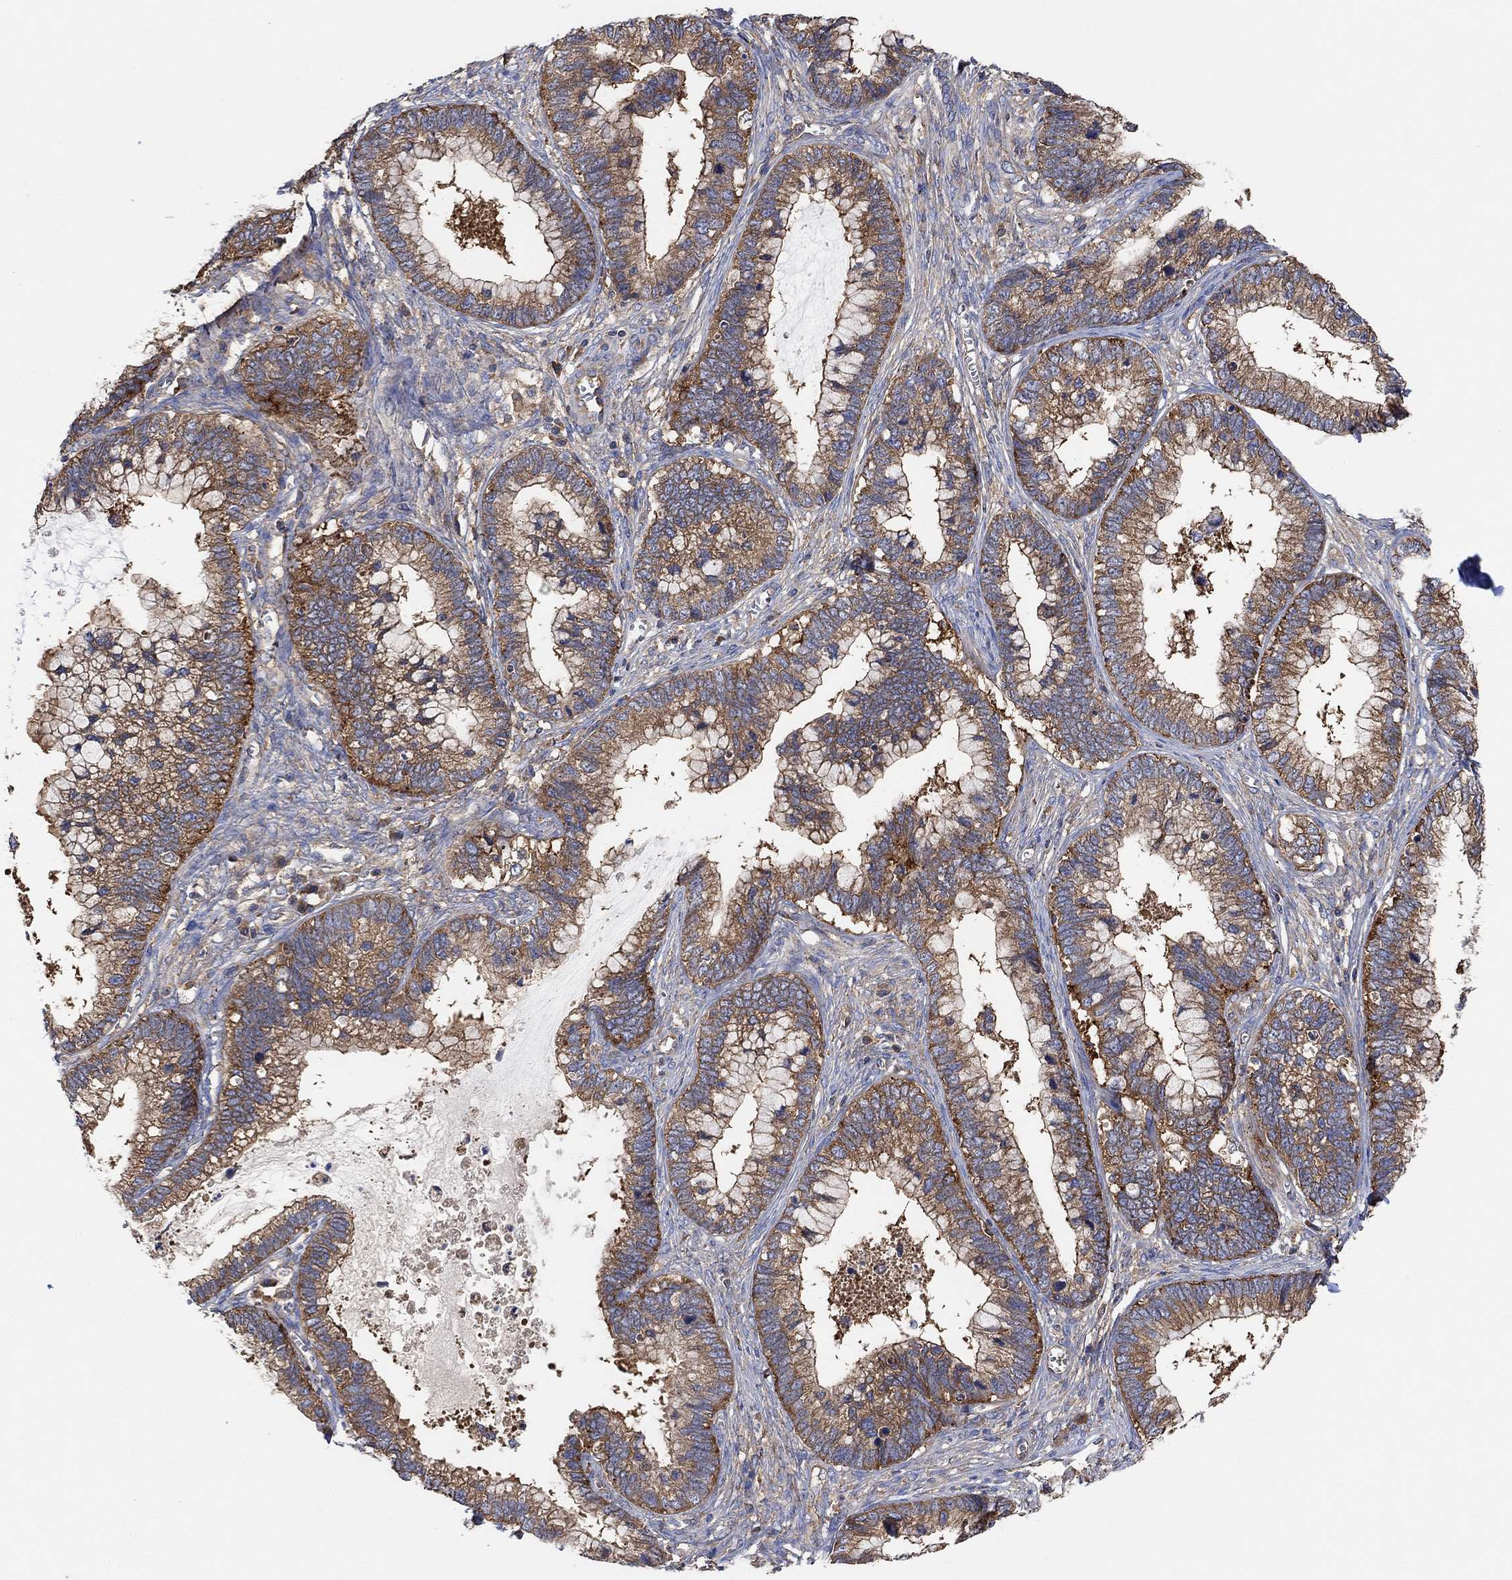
{"staining": {"intensity": "strong", "quantity": ">75%", "location": "cytoplasmic/membranous"}, "tissue": "cervical cancer", "cell_type": "Tumor cells", "image_type": "cancer", "snomed": [{"axis": "morphology", "description": "Adenocarcinoma, NOS"}, {"axis": "topography", "description": "Cervix"}], "caption": "High-power microscopy captured an IHC histopathology image of cervical cancer, revealing strong cytoplasmic/membranous staining in approximately >75% of tumor cells. (Brightfield microscopy of DAB IHC at high magnification).", "gene": "BLOC1S3", "patient": {"sex": "female", "age": 44}}